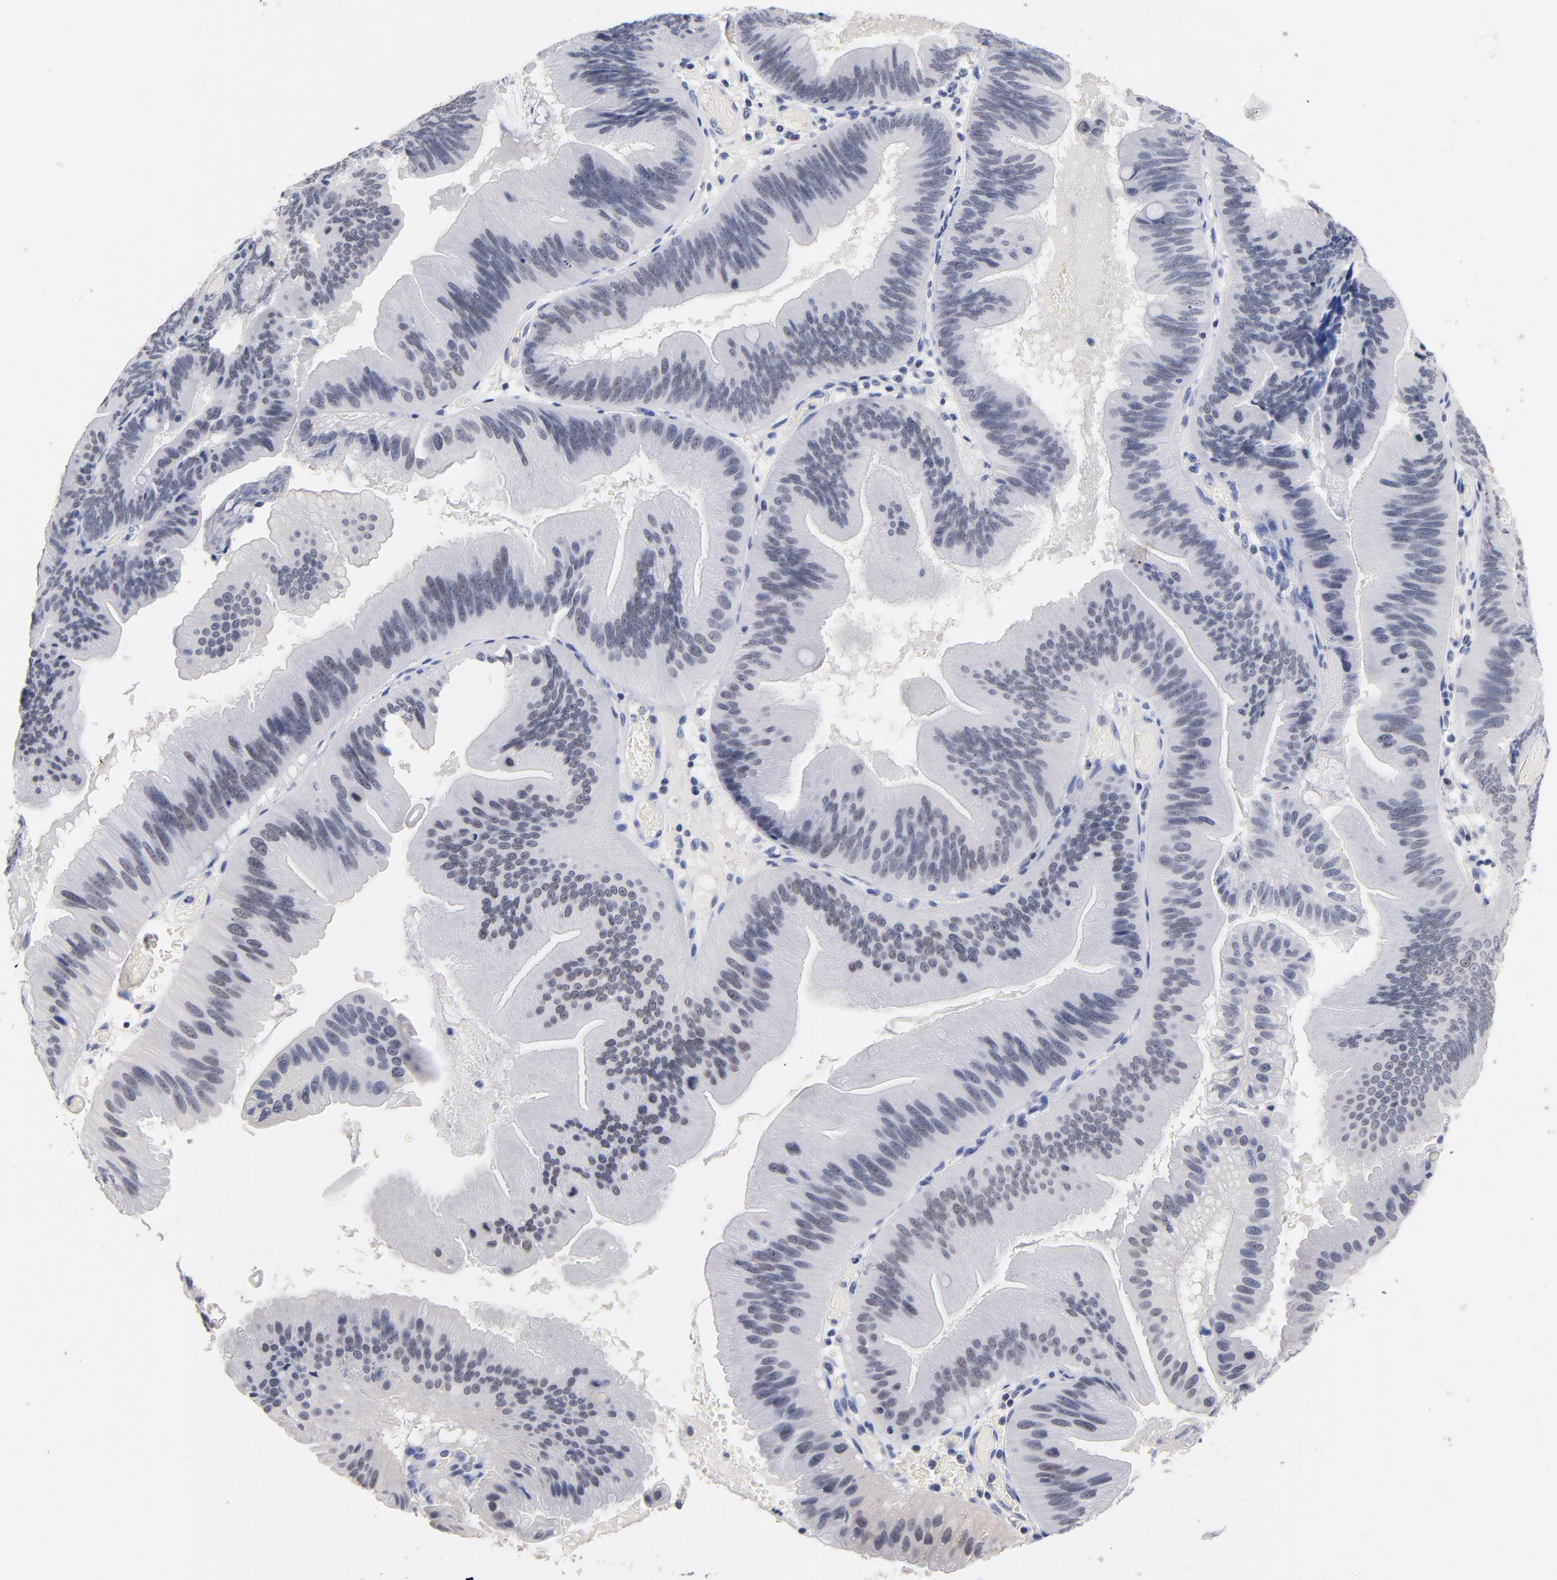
{"staining": {"intensity": "weak", "quantity": "<25%", "location": "nuclear"}, "tissue": "pancreatic cancer", "cell_type": "Tumor cells", "image_type": "cancer", "snomed": [{"axis": "morphology", "description": "Adenocarcinoma, NOS"}, {"axis": "topography", "description": "Pancreas"}], "caption": "Adenocarcinoma (pancreatic) stained for a protein using immunohistochemistry reveals no staining tumor cells.", "gene": "ORC2", "patient": {"sex": "male", "age": 82}}